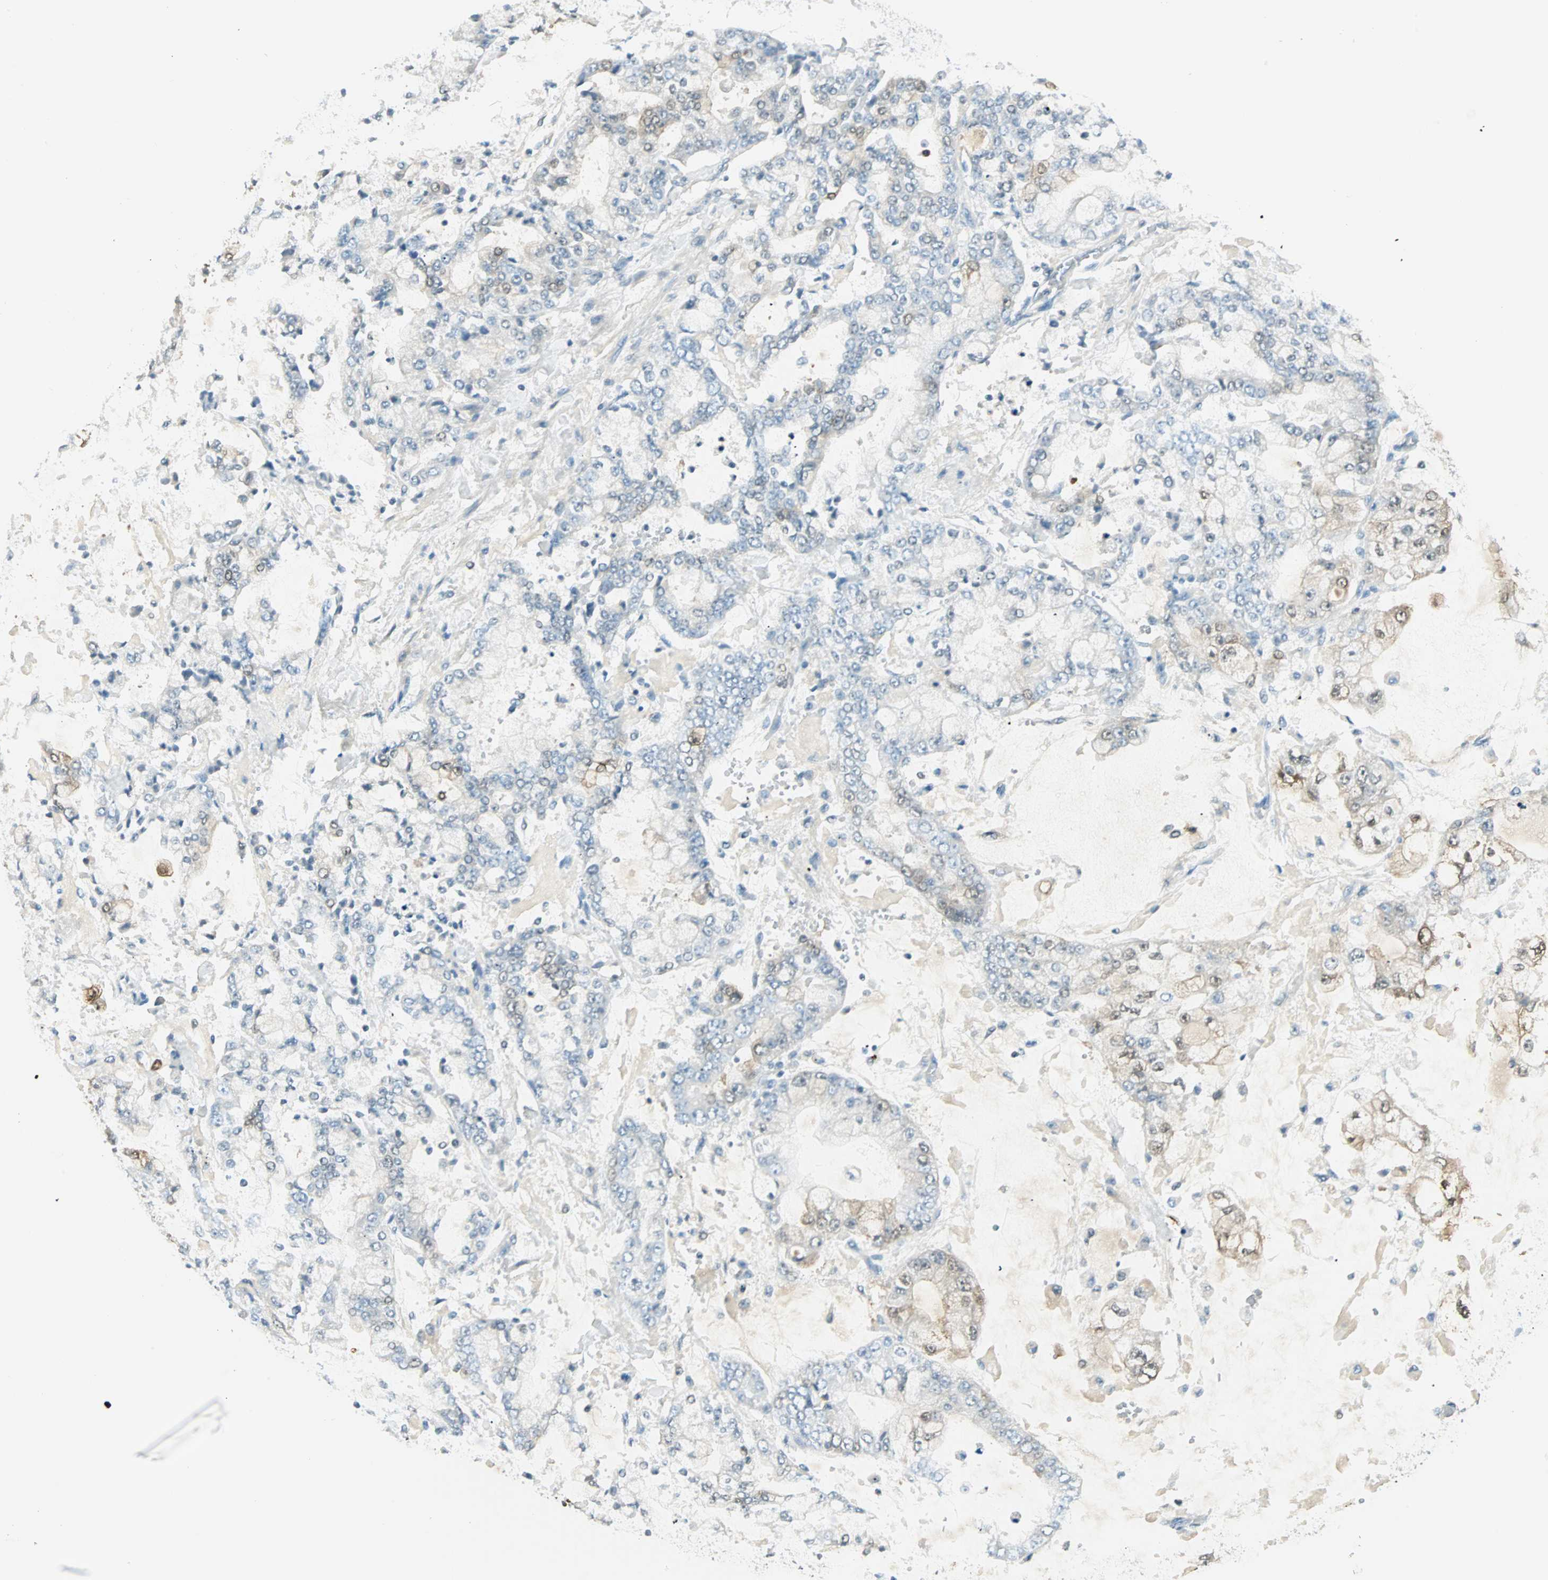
{"staining": {"intensity": "moderate", "quantity": "<25%", "location": "cytoplasmic/membranous,nuclear"}, "tissue": "stomach cancer", "cell_type": "Tumor cells", "image_type": "cancer", "snomed": [{"axis": "morphology", "description": "Adenocarcinoma, NOS"}, {"axis": "topography", "description": "Stomach"}], "caption": "Moderate cytoplasmic/membranous and nuclear staining for a protein is present in about <25% of tumor cells of stomach cancer using immunohistochemistry.", "gene": "S100A1", "patient": {"sex": "male", "age": 76}}